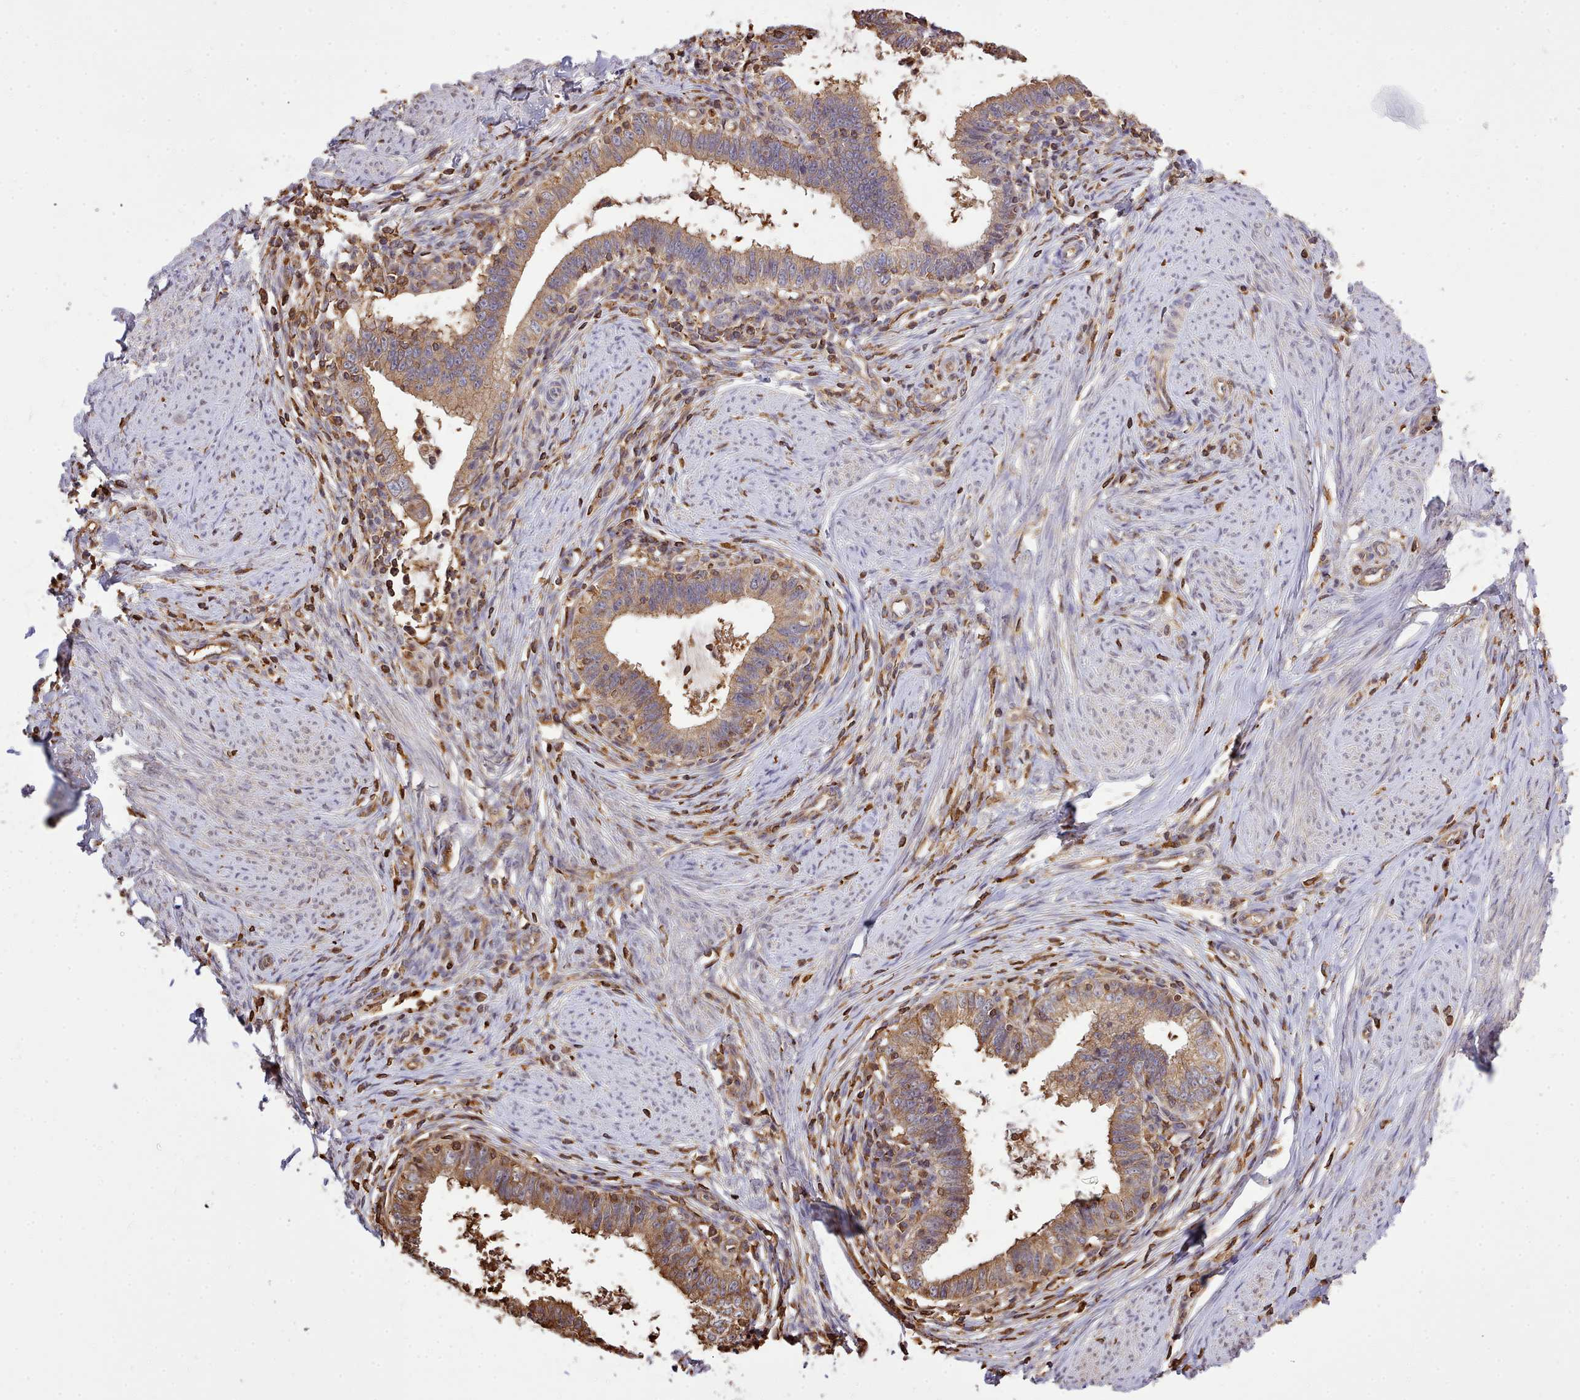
{"staining": {"intensity": "moderate", "quantity": ">75%", "location": "cytoplasmic/membranous"}, "tissue": "cervical cancer", "cell_type": "Tumor cells", "image_type": "cancer", "snomed": [{"axis": "morphology", "description": "Adenocarcinoma, NOS"}, {"axis": "topography", "description": "Cervix"}], "caption": "Immunohistochemical staining of human cervical cancer displays medium levels of moderate cytoplasmic/membranous positivity in approximately >75% of tumor cells.", "gene": "CAPZA1", "patient": {"sex": "female", "age": 36}}